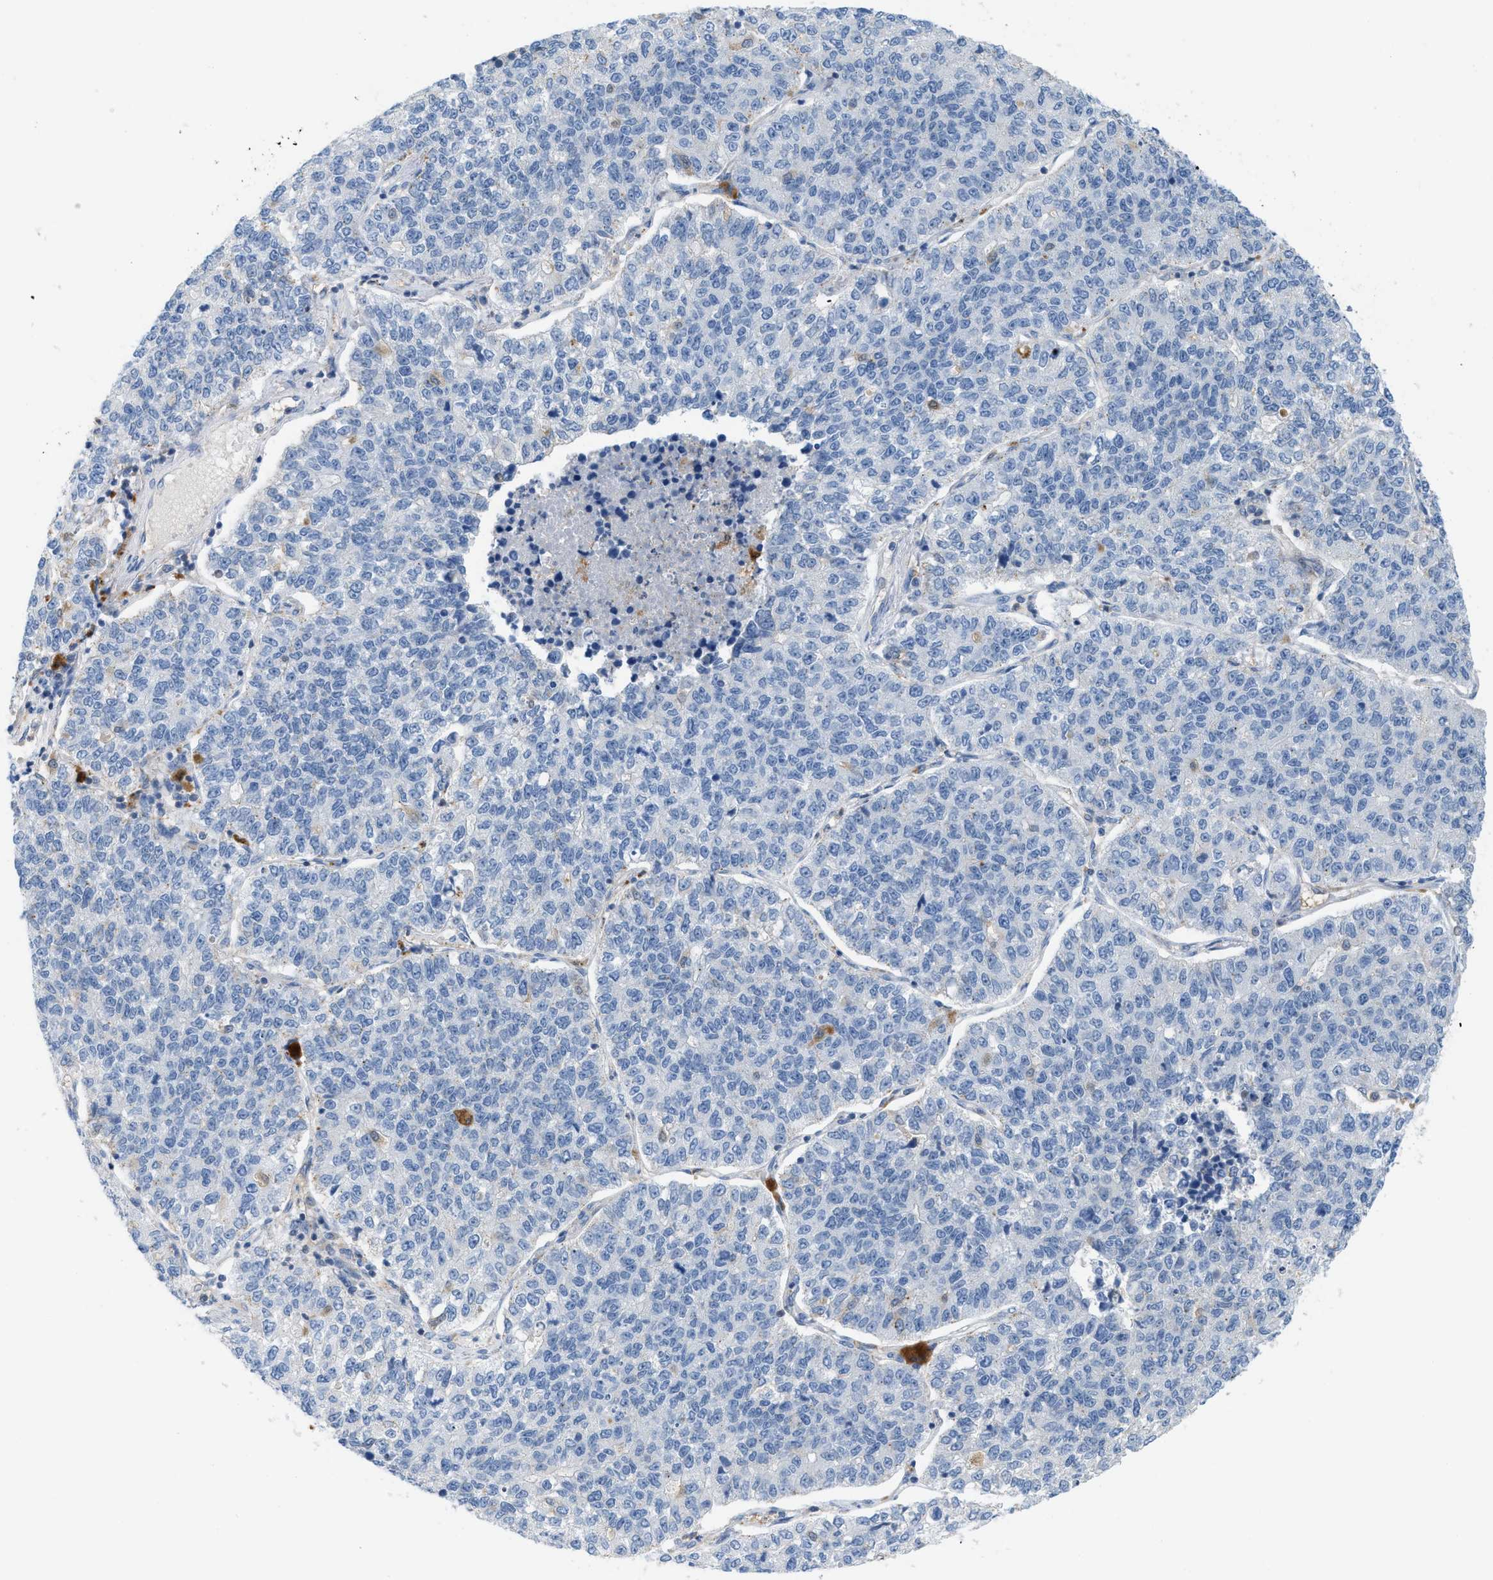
{"staining": {"intensity": "negative", "quantity": "none", "location": "none"}, "tissue": "lung cancer", "cell_type": "Tumor cells", "image_type": "cancer", "snomed": [{"axis": "morphology", "description": "Adenocarcinoma, NOS"}, {"axis": "topography", "description": "Lung"}], "caption": "Tumor cells show no significant protein expression in lung cancer (adenocarcinoma).", "gene": "CSTB", "patient": {"sex": "male", "age": 49}}